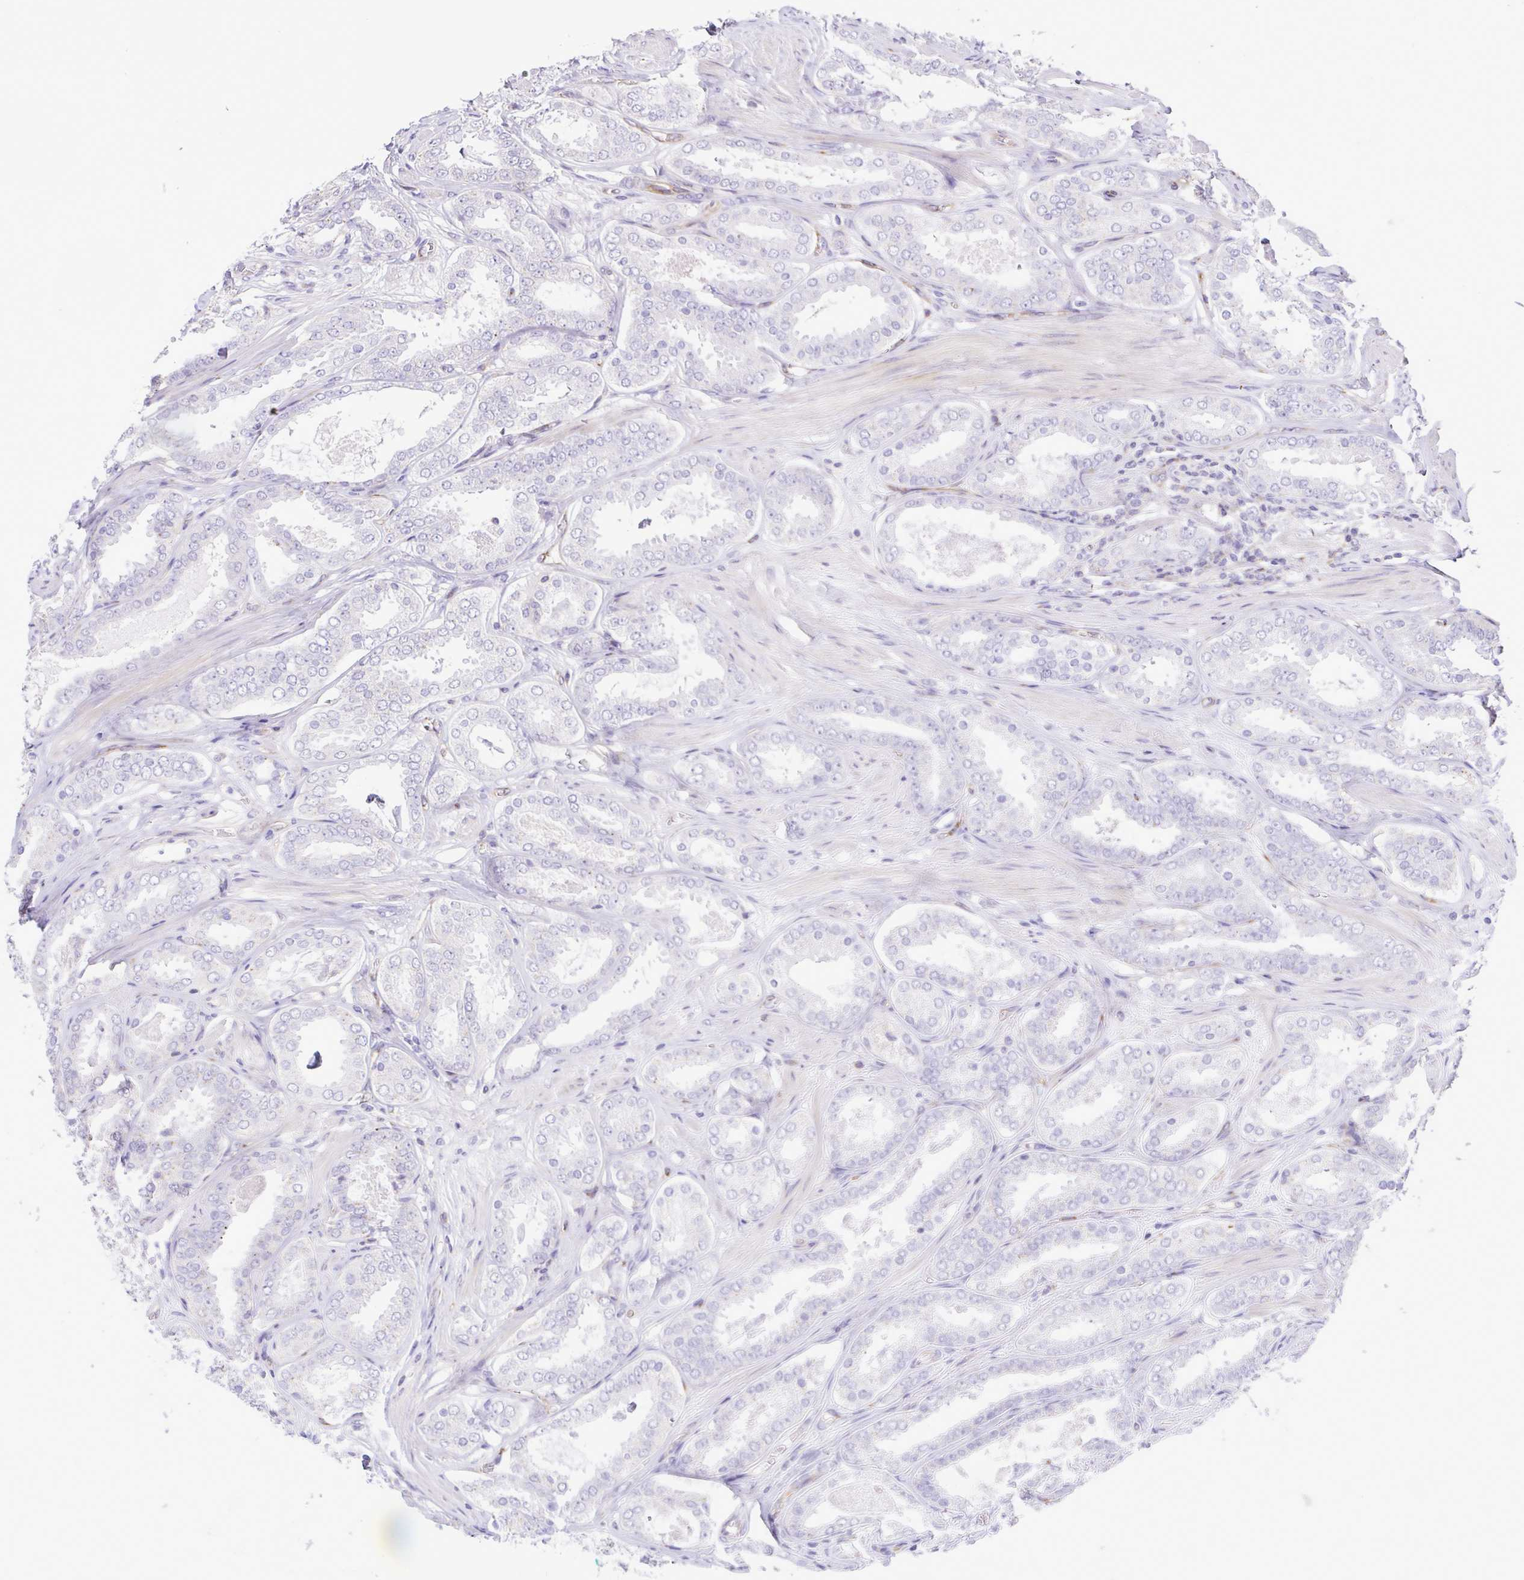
{"staining": {"intensity": "negative", "quantity": "none", "location": "none"}, "tissue": "prostate cancer", "cell_type": "Tumor cells", "image_type": "cancer", "snomed": [{"axis": "morphology", "description": "Adenocarcinoma, High grade"}, {"axis": "topography", "description": "Prostate"}], "caption": "There is no significant expression in tumor cells of high-grade adenocarcinoma (prostate). The staining is performed using DAB (3,3'-diaminobenzidine) brown chromogen with nuclei counter-stained in using hematoxylin.", "gene": "FLT1", "patient": {"sex": "male", "age": 63}}